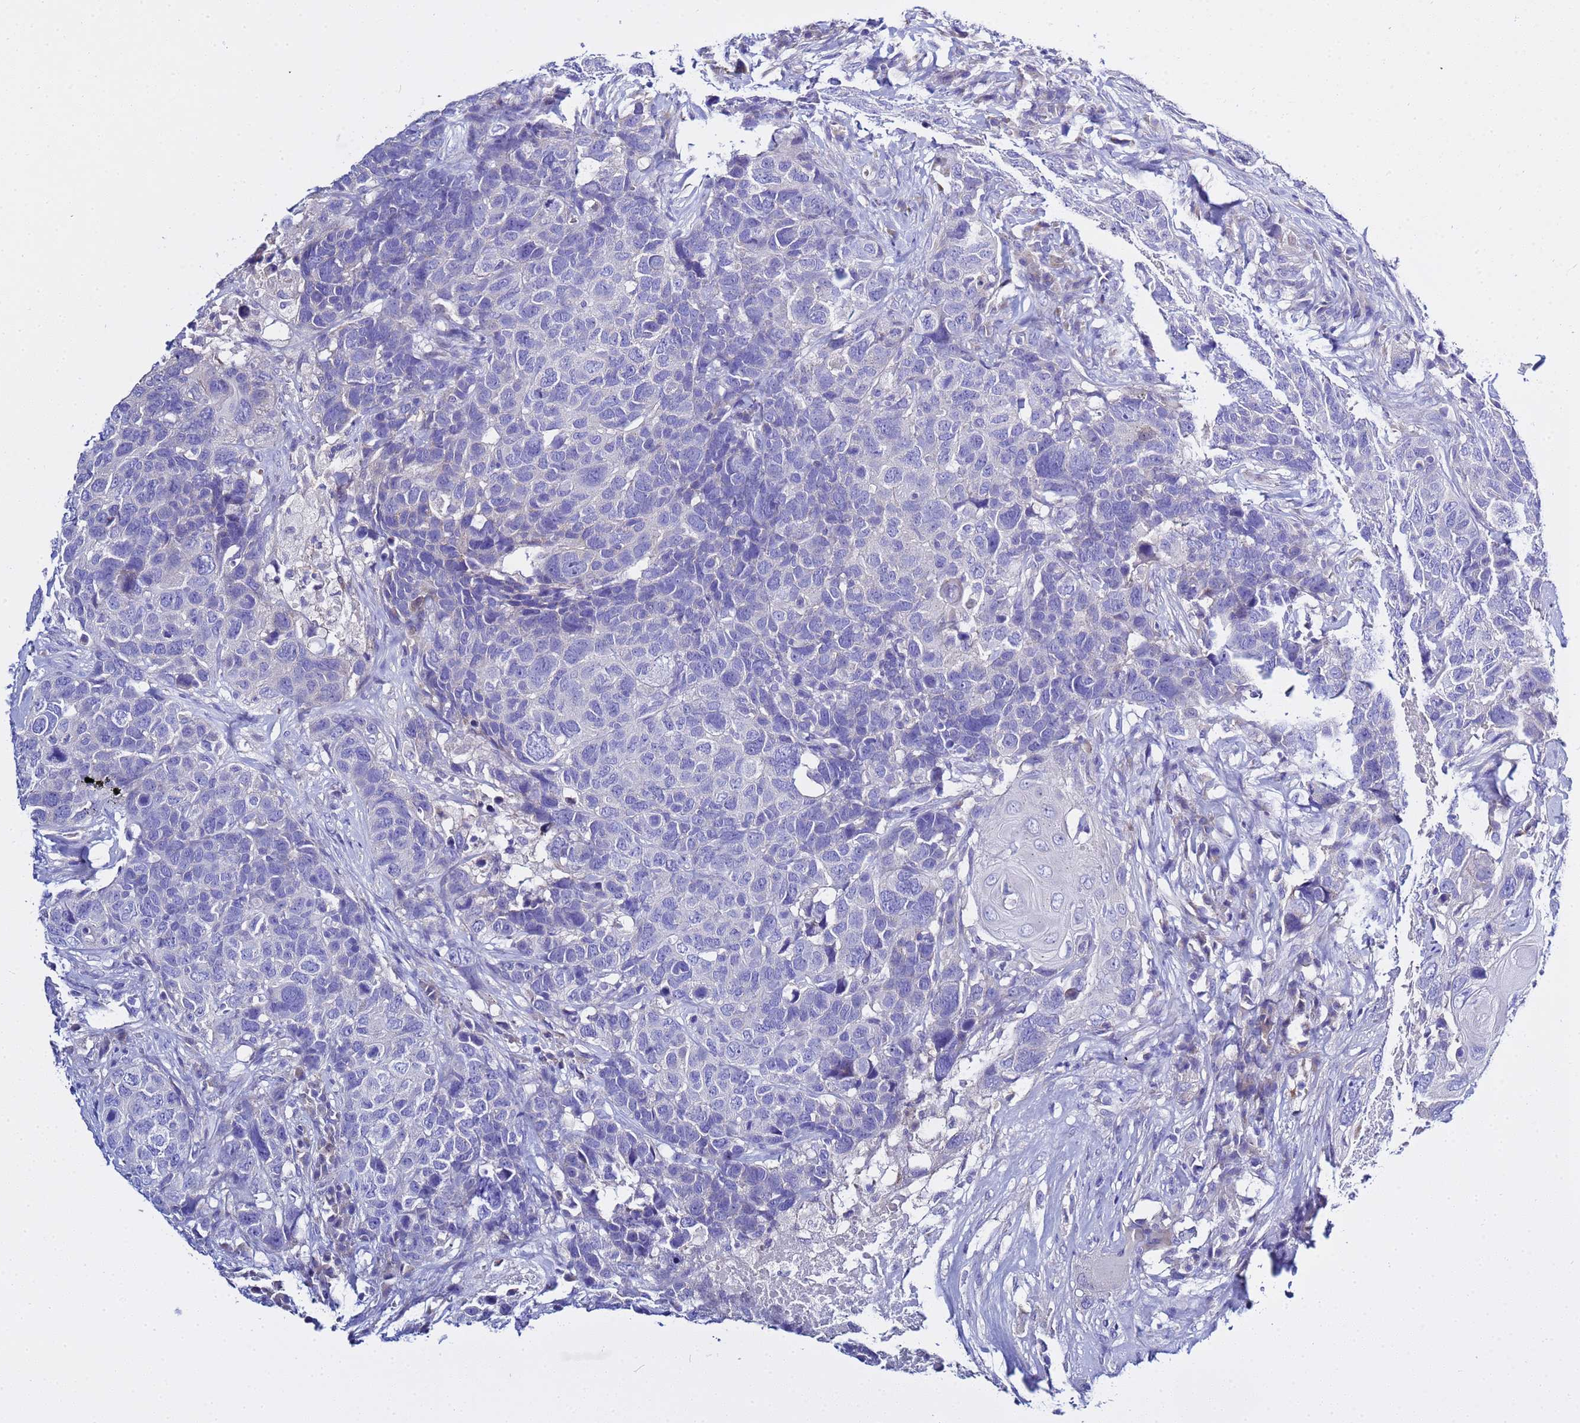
{"staining": {"intensity": "negative", "quantity": "none", "location": "none"}, "tissue": "head and neck cancer", "cell_type": "Tumor cells", "image_type": "cancer", "snomed": [{"axis": "morphology", "description": "Squamous cell carcinoma, NOS"}, {"axis": "topography", "description": "Head-Neck"}], "caption": "Immunohistochemistry (IHC) micrograph of neoplastic tissue: human squamous cell carcinoma (head and neck) stained with DAB (3,3'-diaminobenzidine) demonstrates no significant protein expression in tumor cells.", "gene": "USP18", "patient": {"sex": "male", "age": 66}}